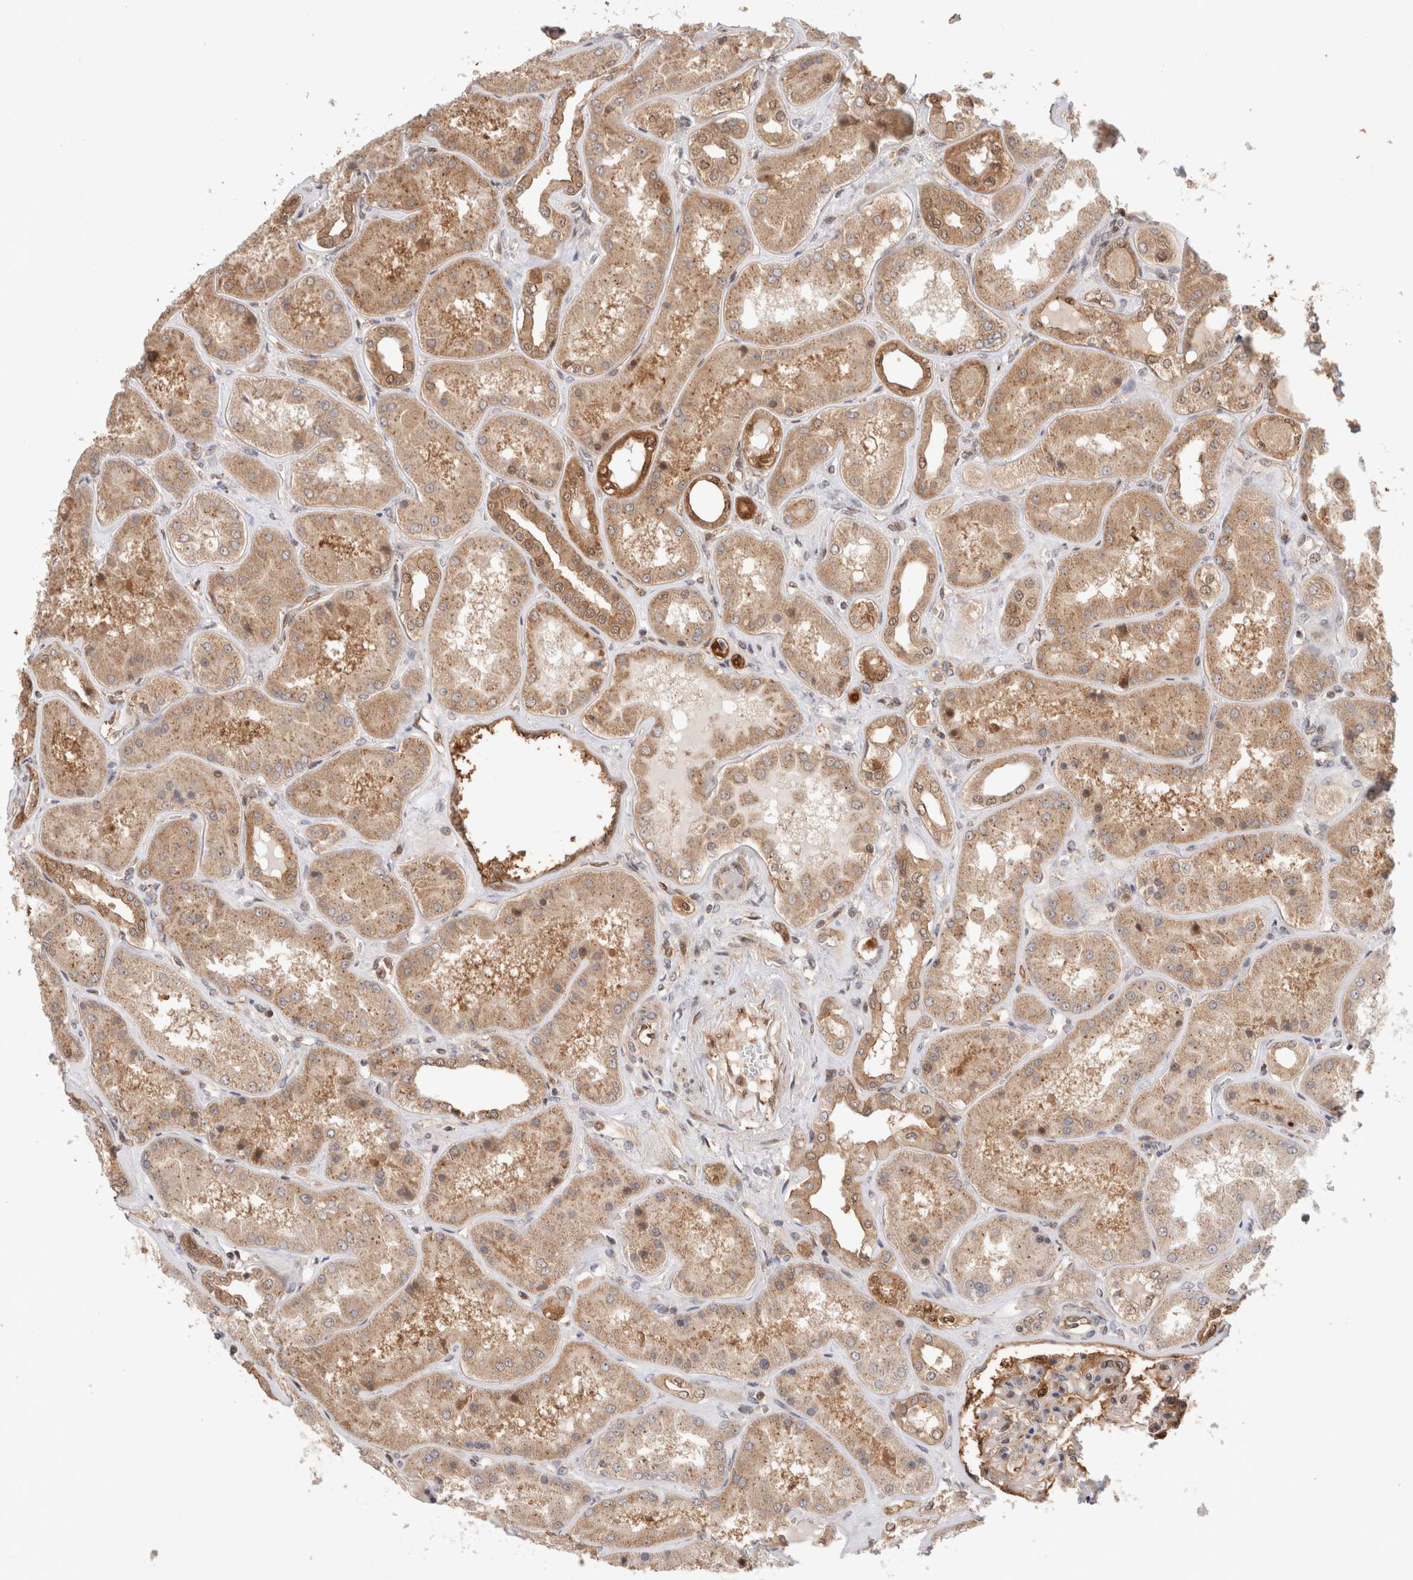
{"staining": {"intensity": "moderate", "quantity": "<25%", "location": "cytoplasmic/membranous,nuclear"}, "tissue": "kidney", "cell_type": "Cells in glomeruli", "image_type": "normal", "snomed": [{"axis": "morphology", "description": "Normal tissue, NOS"}, {"axis": "topography", "description": "Kidney"}], "caption": "High-magnification brightfield microscopy of unremarkable kidney stained with DAB (brown) and counterstained with hematoxylin (blue). cells in glomeruli exhibit moderate cytoplasmic/membranous,nuclear expression is identified in approximately<25% of cells. Immunohistochemistry stains the protein in brown and the nuclei are stained blue.", "gene": "OTUD6B", "patient": {"sex": "female", "age": 56}}